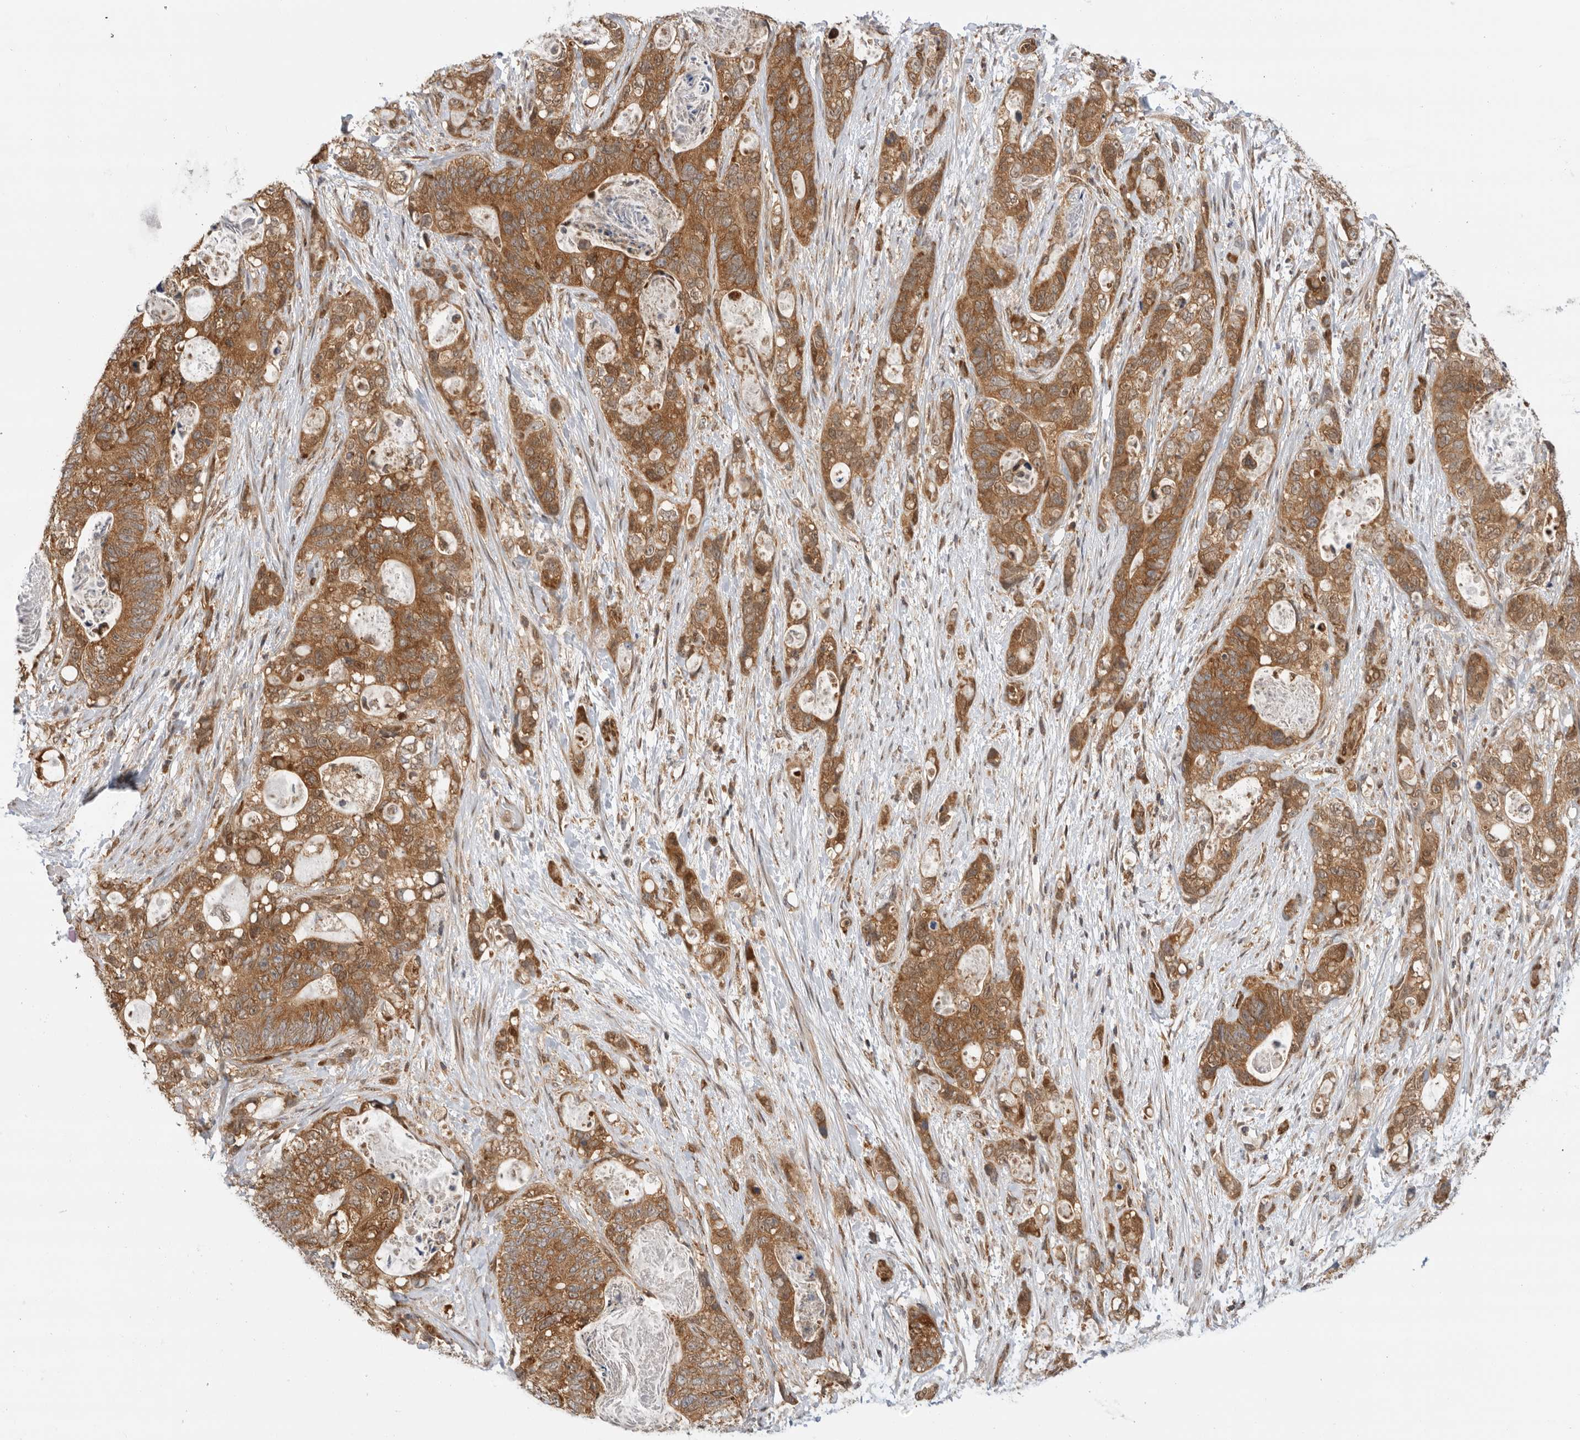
{"staining": {"intensity": "moderate", "quantity": ">75%", "location": "cytoplasmic/membranous"}, "tissue": "stomach cancer", "cell_type": "Tumor cells", "image_type": "cancer", "snomed": [{"axis": "morphology", "description": "Normal tissue, NOS"}, {"axis": "morphology", "description": "Adenocarcinoma, NOS"}, {"axis": "topography", "description": "Stomach"}], "caption": "Stomach adenocarcinoma tissue displays moderate cytoplasmic/membranous expression in about >75% of tumor cells The staining was performed using DAB (3,3'-diaminobenzidine) to visualize the protein expression in brown, while the nuclei were stained in blue with hematoxylin (Magnification: 20x).", "gene": "DCAF8", "patient": {"sex": "female", "age": 89}}